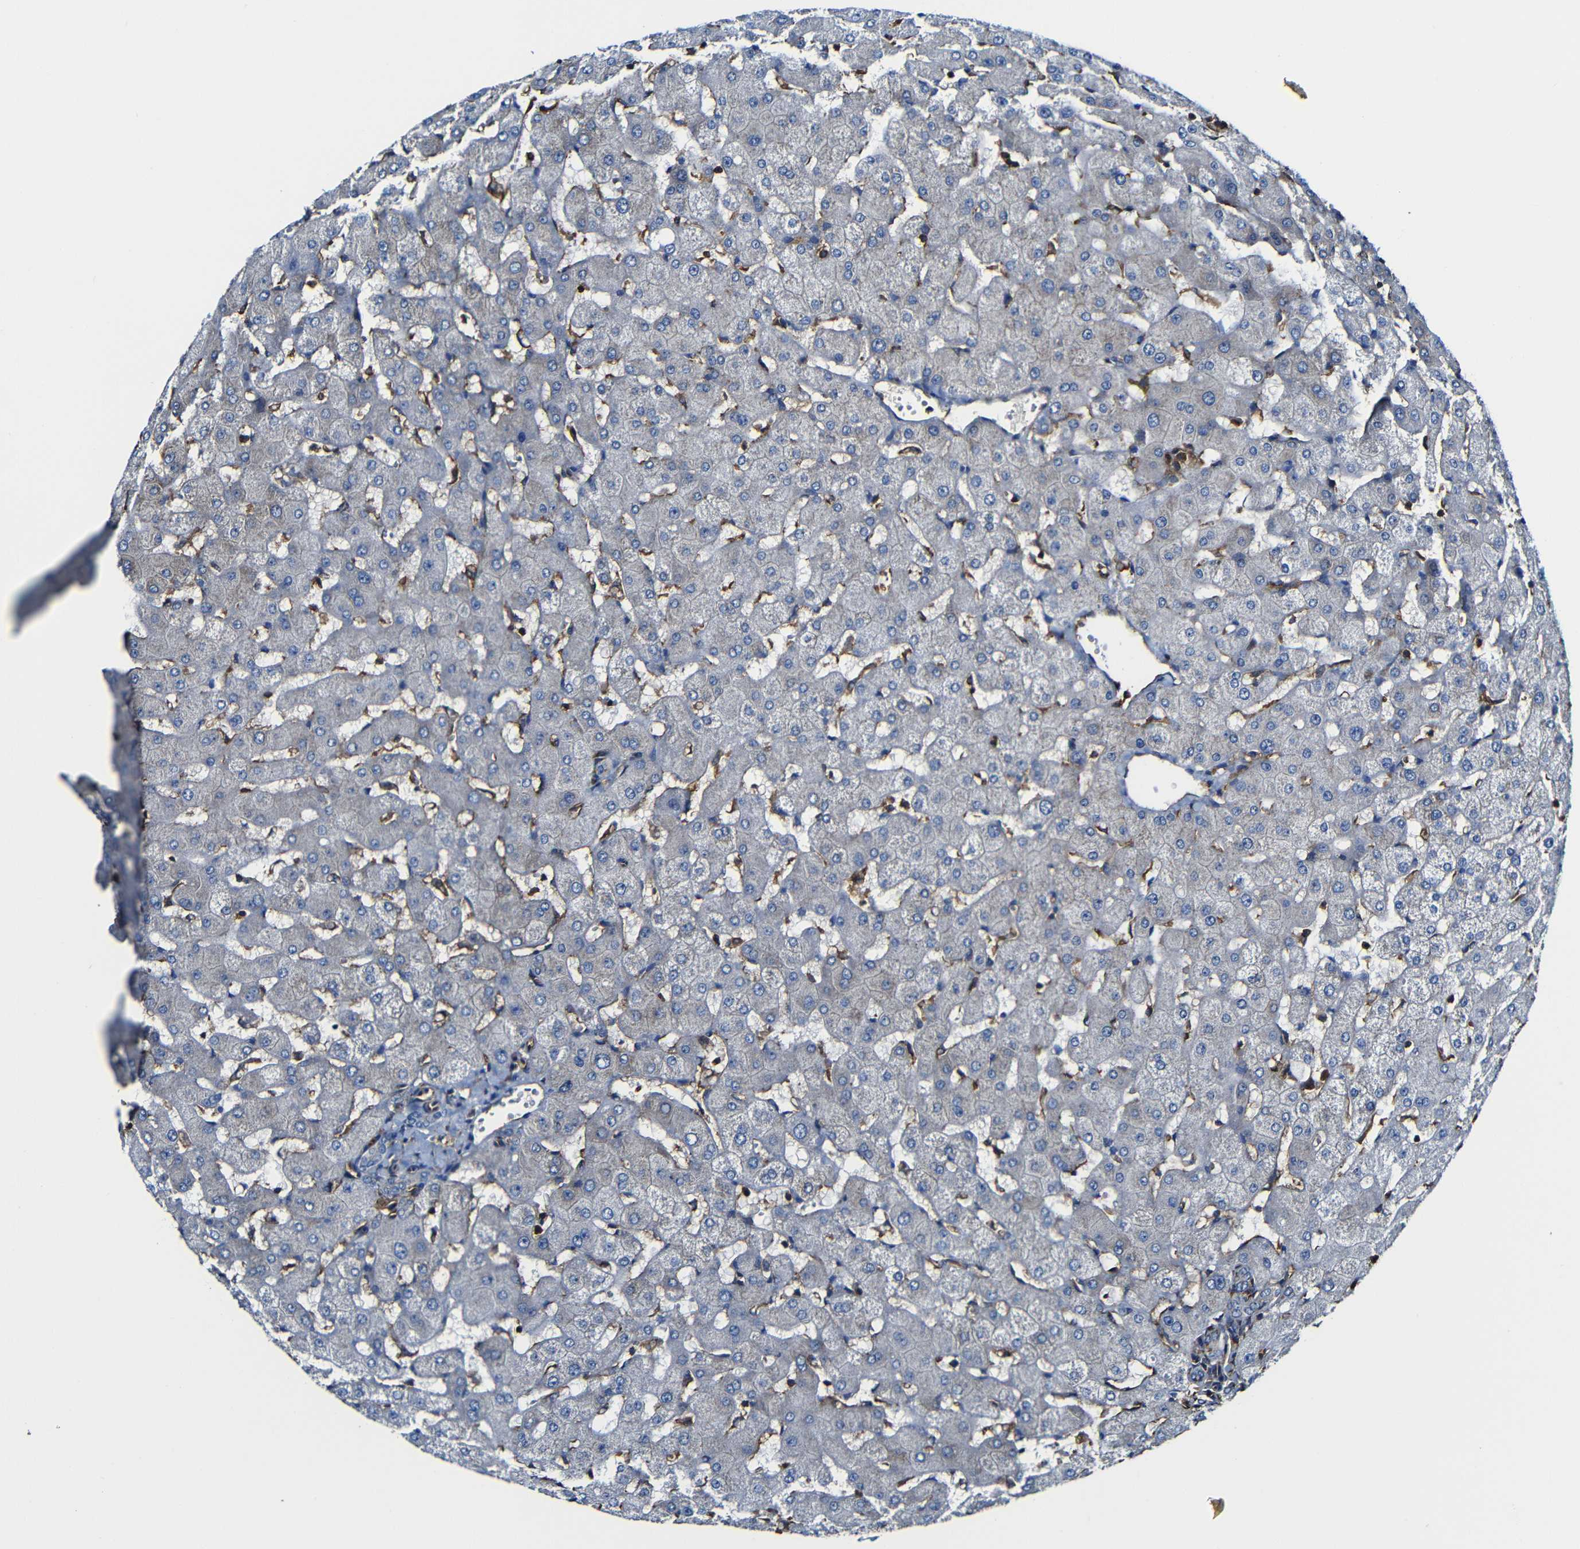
{"staining": {"intensity": "negative", "quantity": "none", "location": "none"}, "tissue": "liver", "cell_type": "Cholangiocytes", "image_type": "normal", "snomed": [{"axis": "morphology", "description": "Normal tissue, NOS"}, {"axis": "topography", "description": "Liver"}], "caption": "An image of liver stained for a protein reveals no brown staining in cholangiocytes. Nuclei are stained in blue.", "gene": "MSN", "patient": {"sex": "female", "age": 63}}